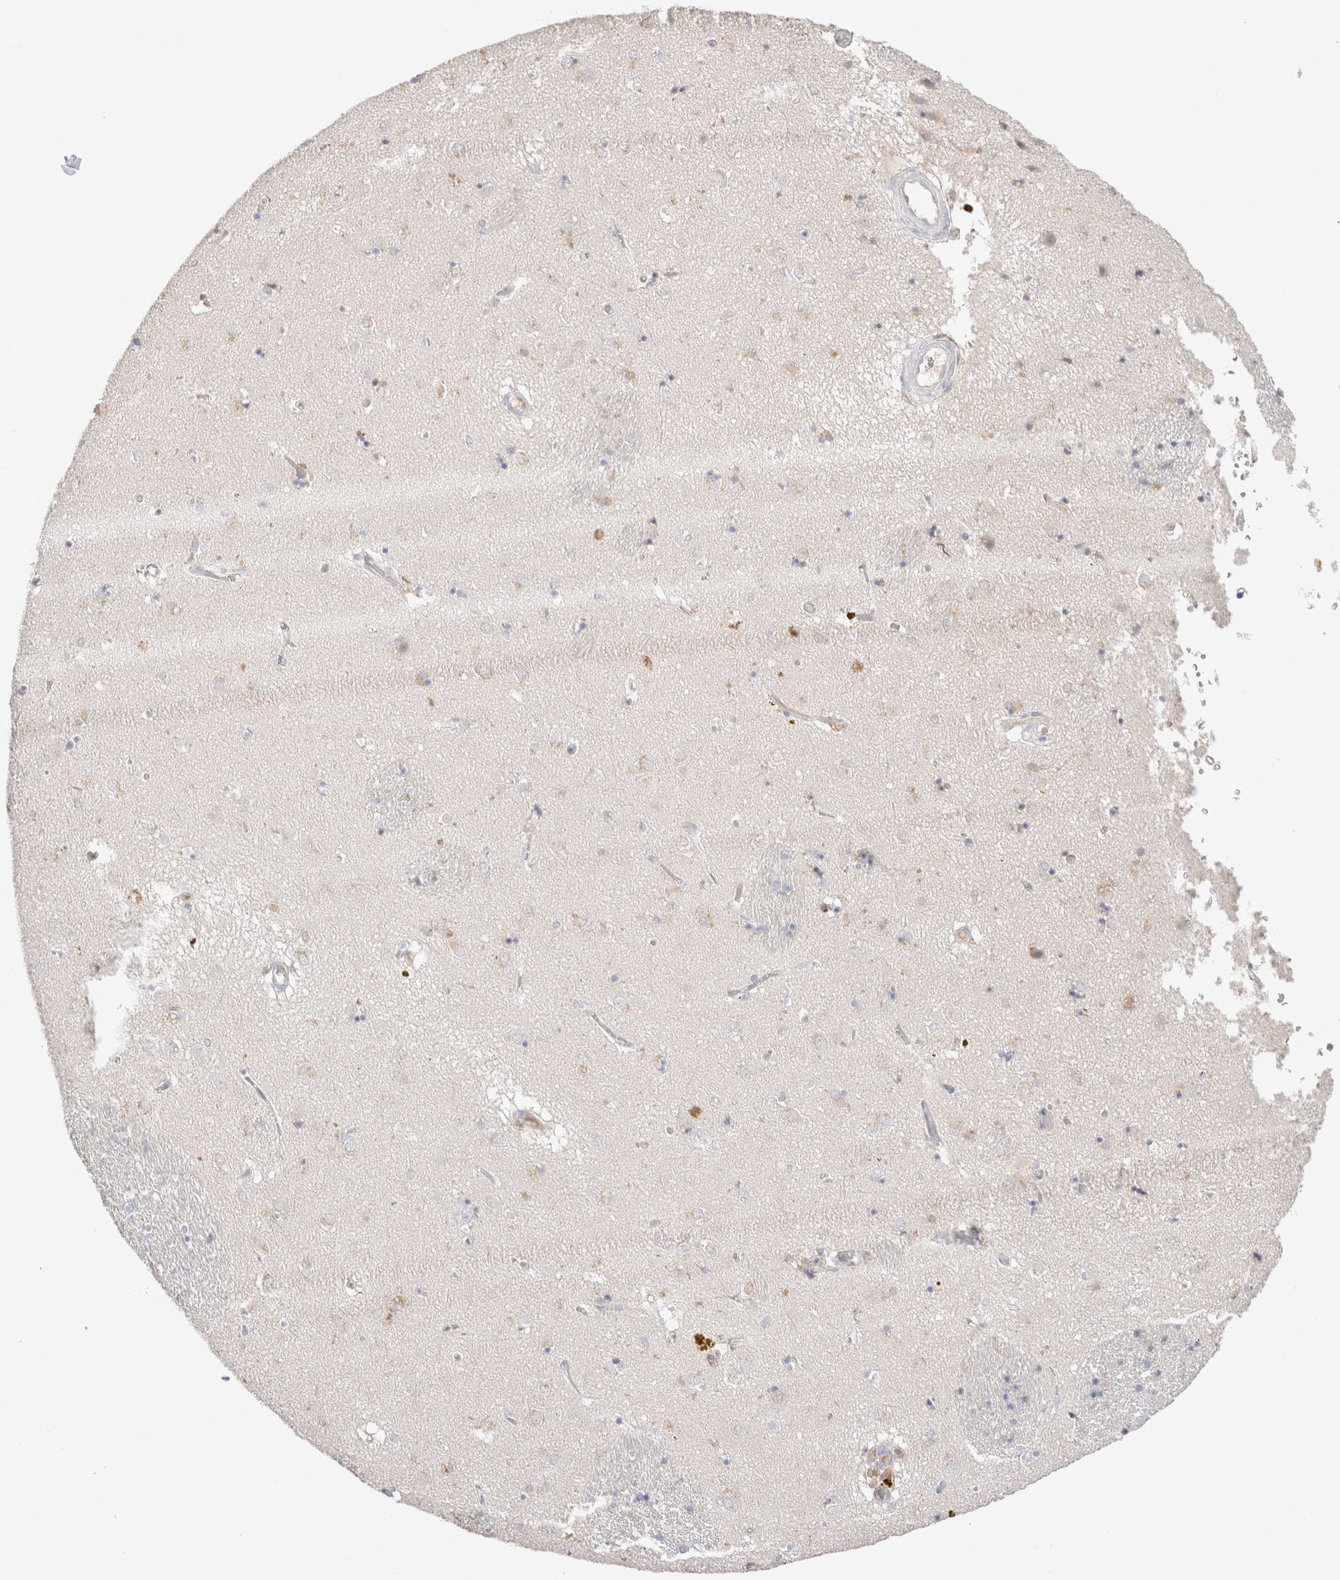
{"staining": {"intensity": "weak", "quantity": "<25%", "location": "cytoplasmic/membranous"}, "tissue": "caudate", "cell_type": "Glial cells", "image_type": "normal", "snomed": [{"axis": "morphology", "description": "Normal tissue, NOS"}, {"axis": "topography", "description": "Lateral ventricle wall"}], "caption": "Immunohistochemical staining of benign human caudate exhibits no significant expression in glial cells.", "gene": "HPGDS", "patient": {"sex": "male", "age": 70}}